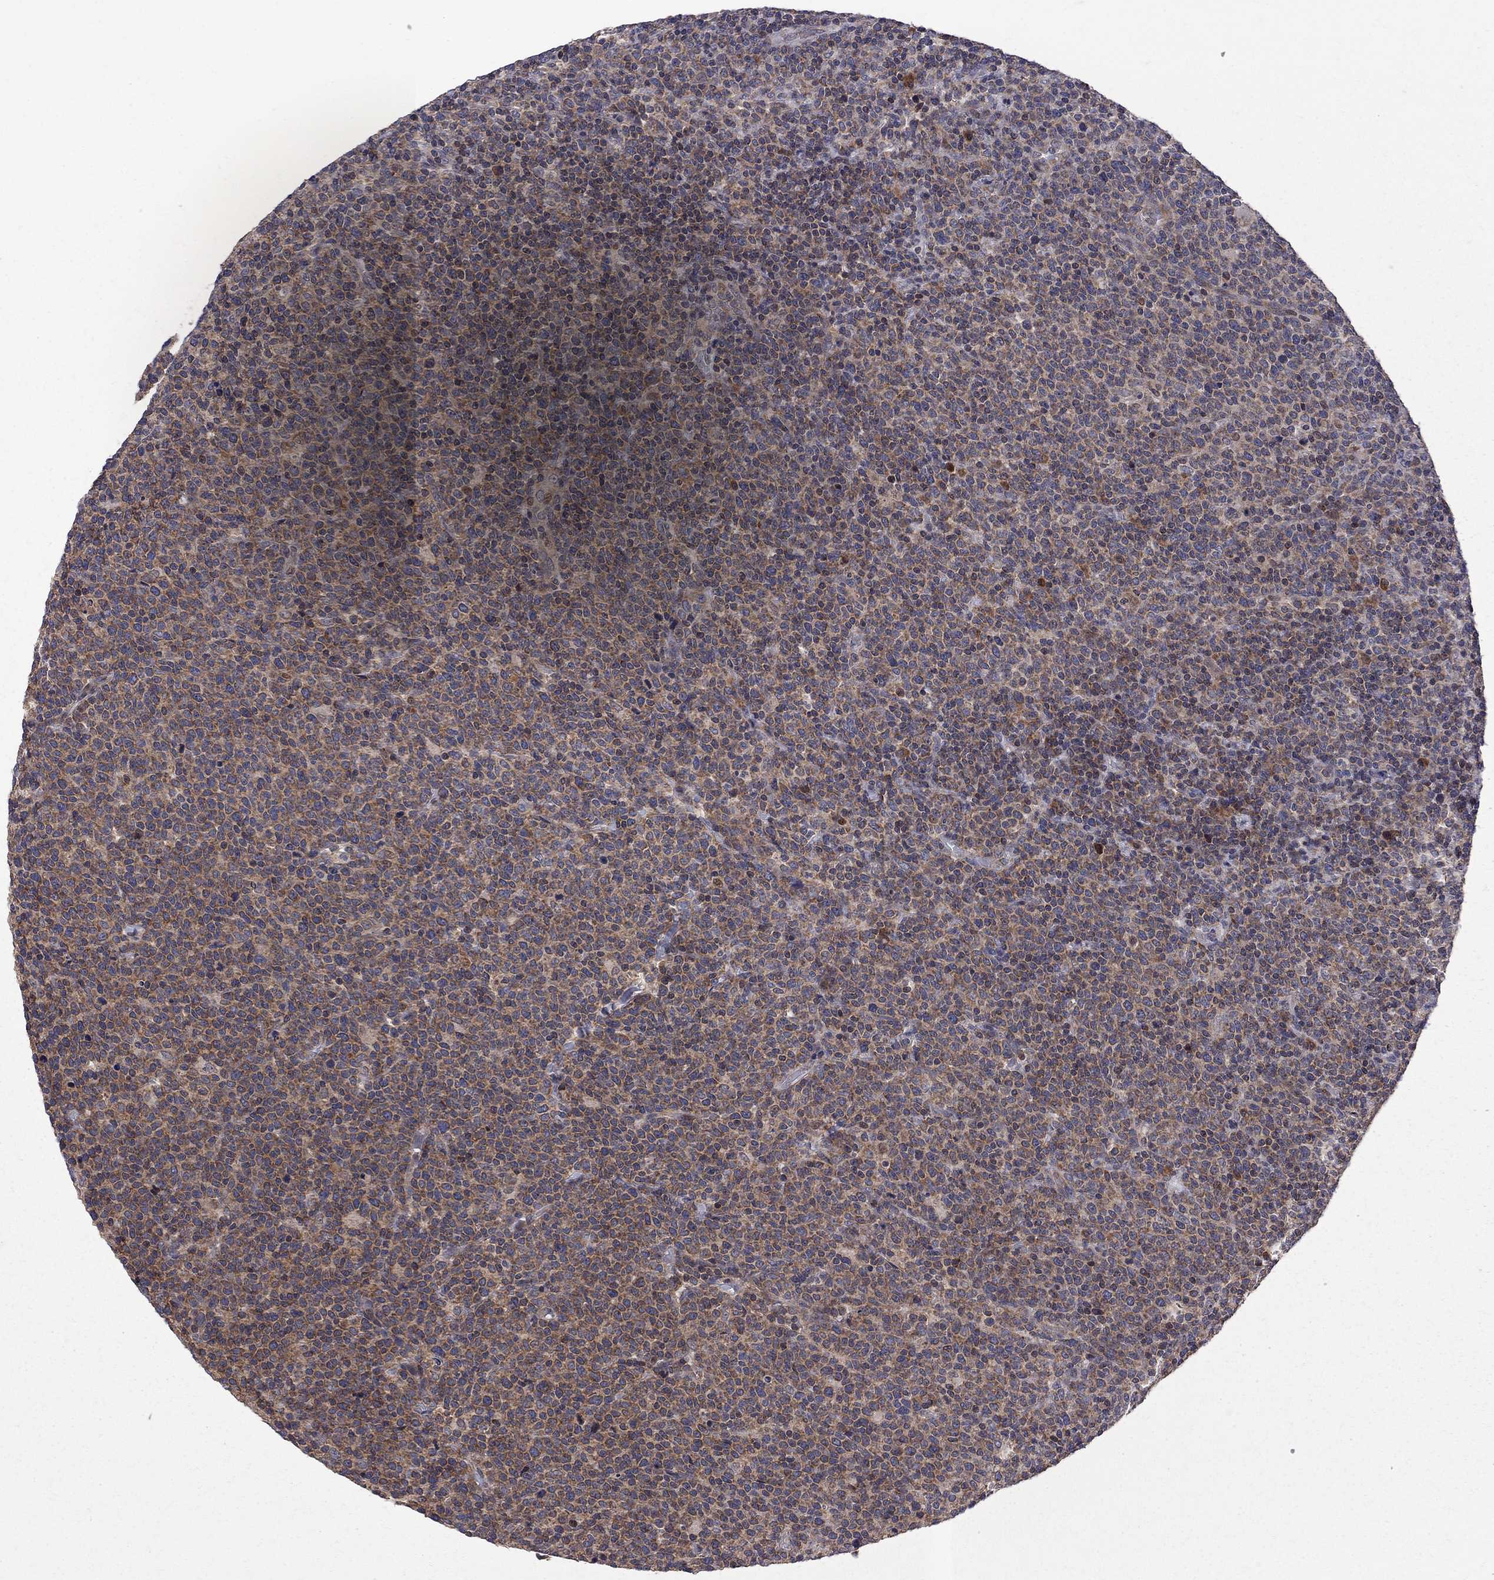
{"staining": {"intensity": "moderate", "quantity": "<25%", "location": "cytoplasmic/membranous"}, "tissue": "lymphoma", "cell_type": "Tumor cells", "image_type": "cancer", "snomed": [{"axis": "morphology", "description": "Malignant lymphoma, non-Hodgkin's type, High grade"}, {"axis": "topography", "description": "Lymph node"}], "caption": "High-grade malignant lymphoma, non-Hodgkin's type stained for a protein (brown) displays moderate cytoplasmic/membranous positive expression in approximately <25% of tumor cells.", "gene": "CNOT11", "patient": {"sex": "male", "age": 61}}